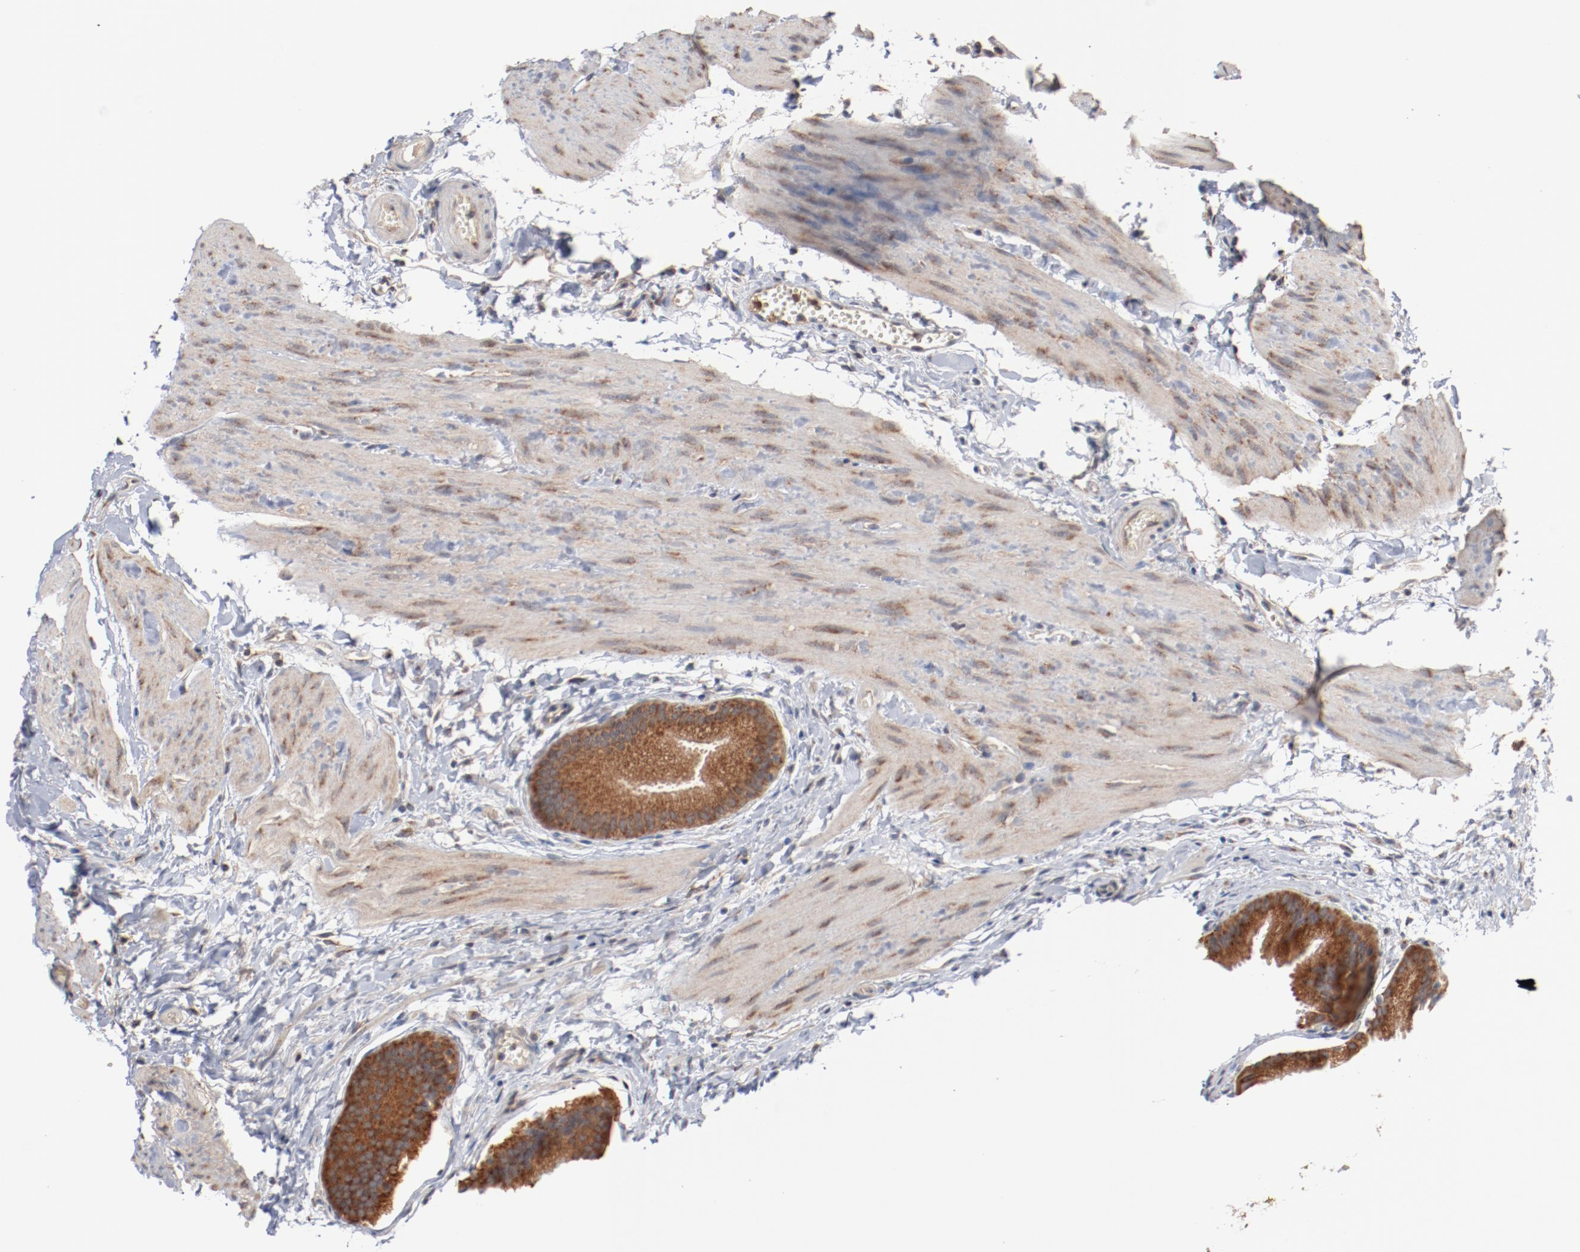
{"staining": {"intensity": "strong", "quantity": ">75%", "location": "cytoplasmic/membranous"}, "tissue": "gallbladder", "cell_type": "Glandular cells", "image_type": "normal", "snomed": [{"axis": "morphology", "description": "Normal tissue, NOS"}, {"axis": "topography", "description": "Gallbladder"}], "caption": "The immunohistochemical stain shows strong cytoplasmic/membranous staining in glandular cells of benign gallbladder.", "gene": "RNASE11", "patient": {"sex": "female", "age": 63}}